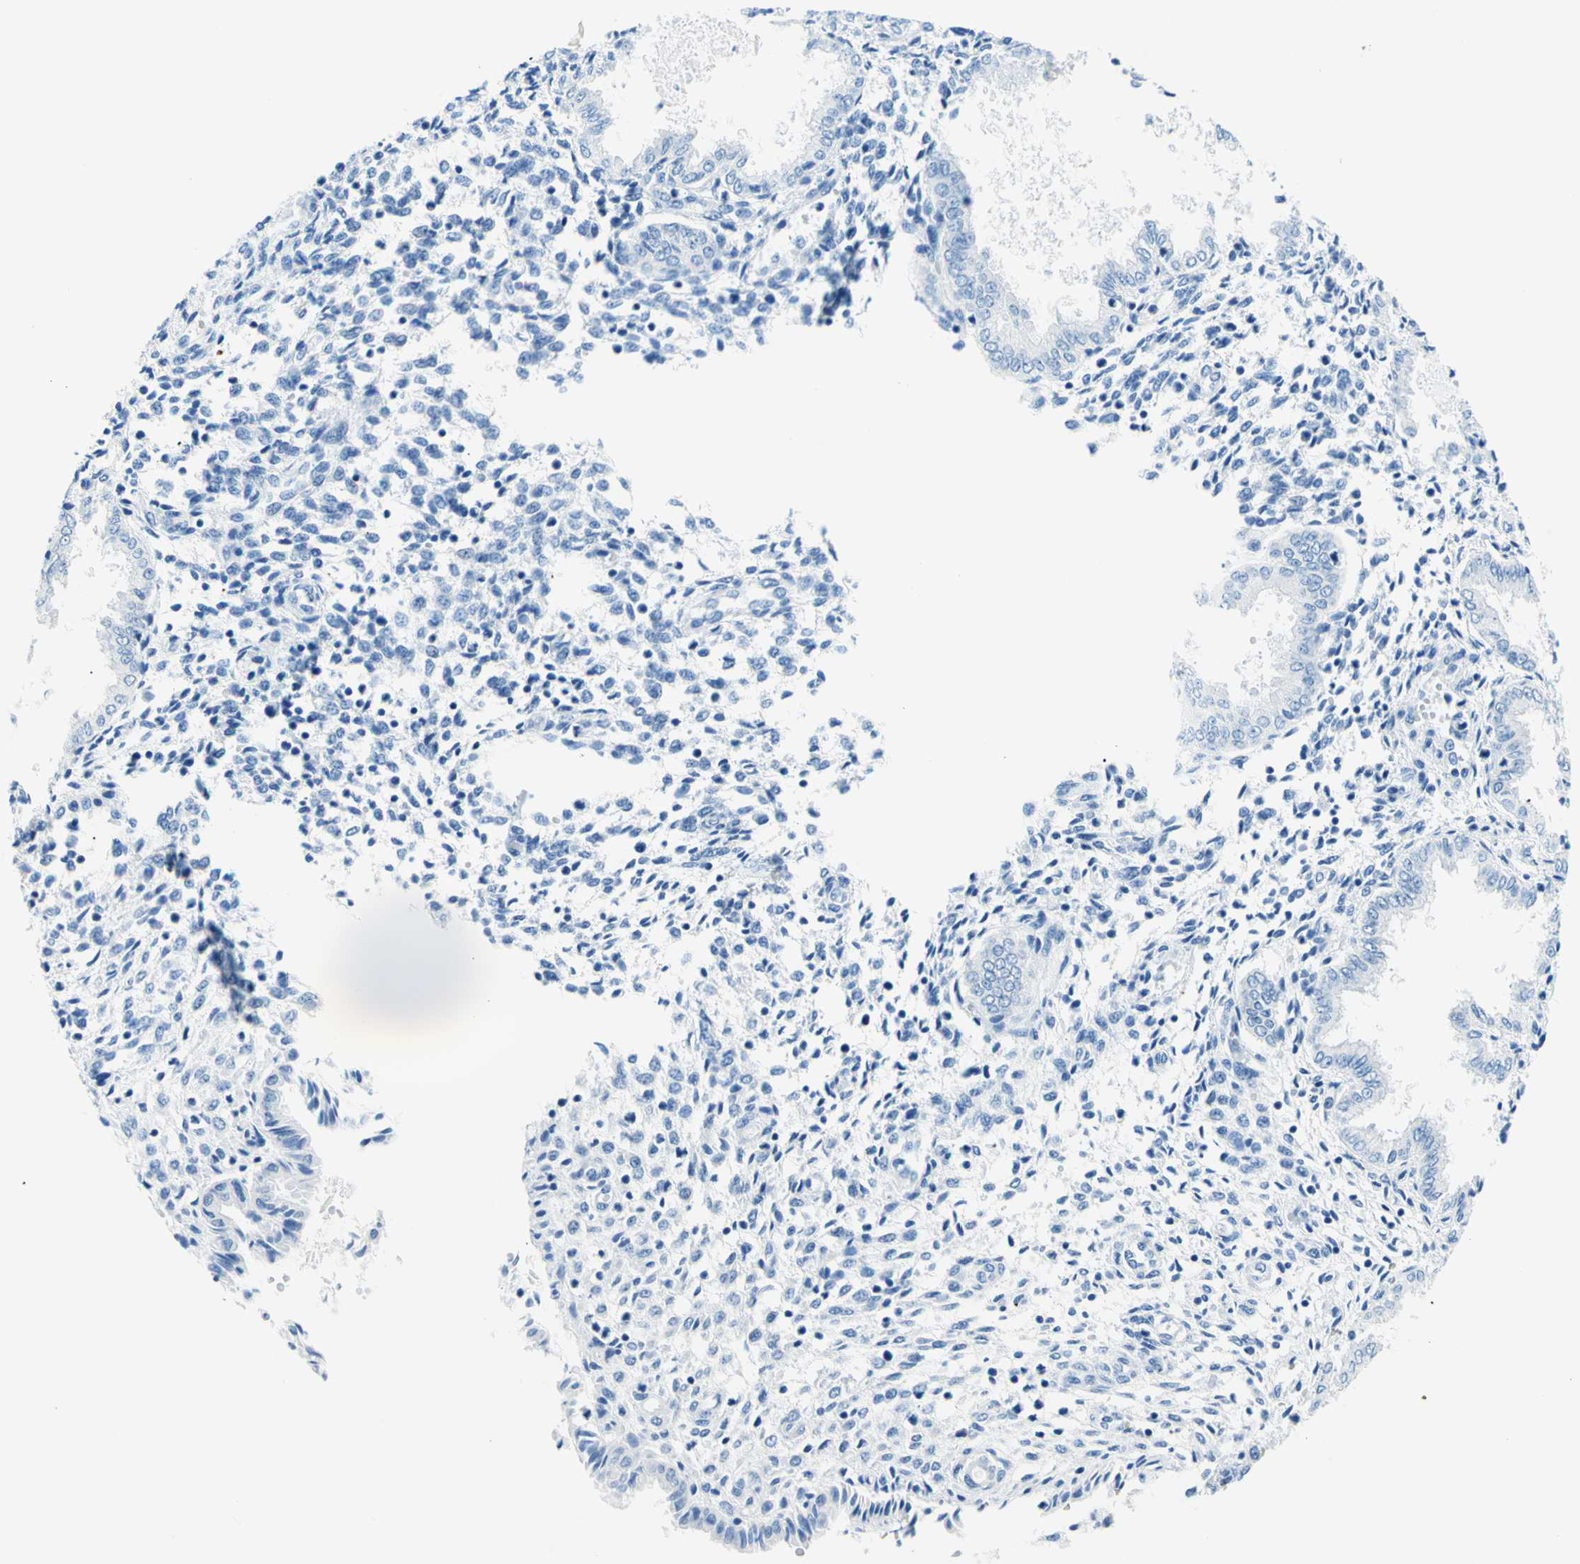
{"staining": {"intensity": "negative", "quantity": "none", "location": "none"}, "tissue": "endometrium", "cell_type": "Cells in endometrial stroma", "image_type": "normal", "snomed": [{"axis": "morphology", "description": "Normal tissue, NOS"}, {"axis": "topography", "description": "Endometrium"}], "caption": "High magnification brightfield microscopy of unremarkable endometrium stained with DAB (3,3'-diaminobenzidine) (brown) and counterstained with hematoxylin (blue): cells in endometrial stroma show no significant positivity. (DAB immunohistochemistry (IHC) visualized using brightfield microscopy, high magnification).", "gene": "MYH2", "patient": {"sex": "female", "age": 33}}